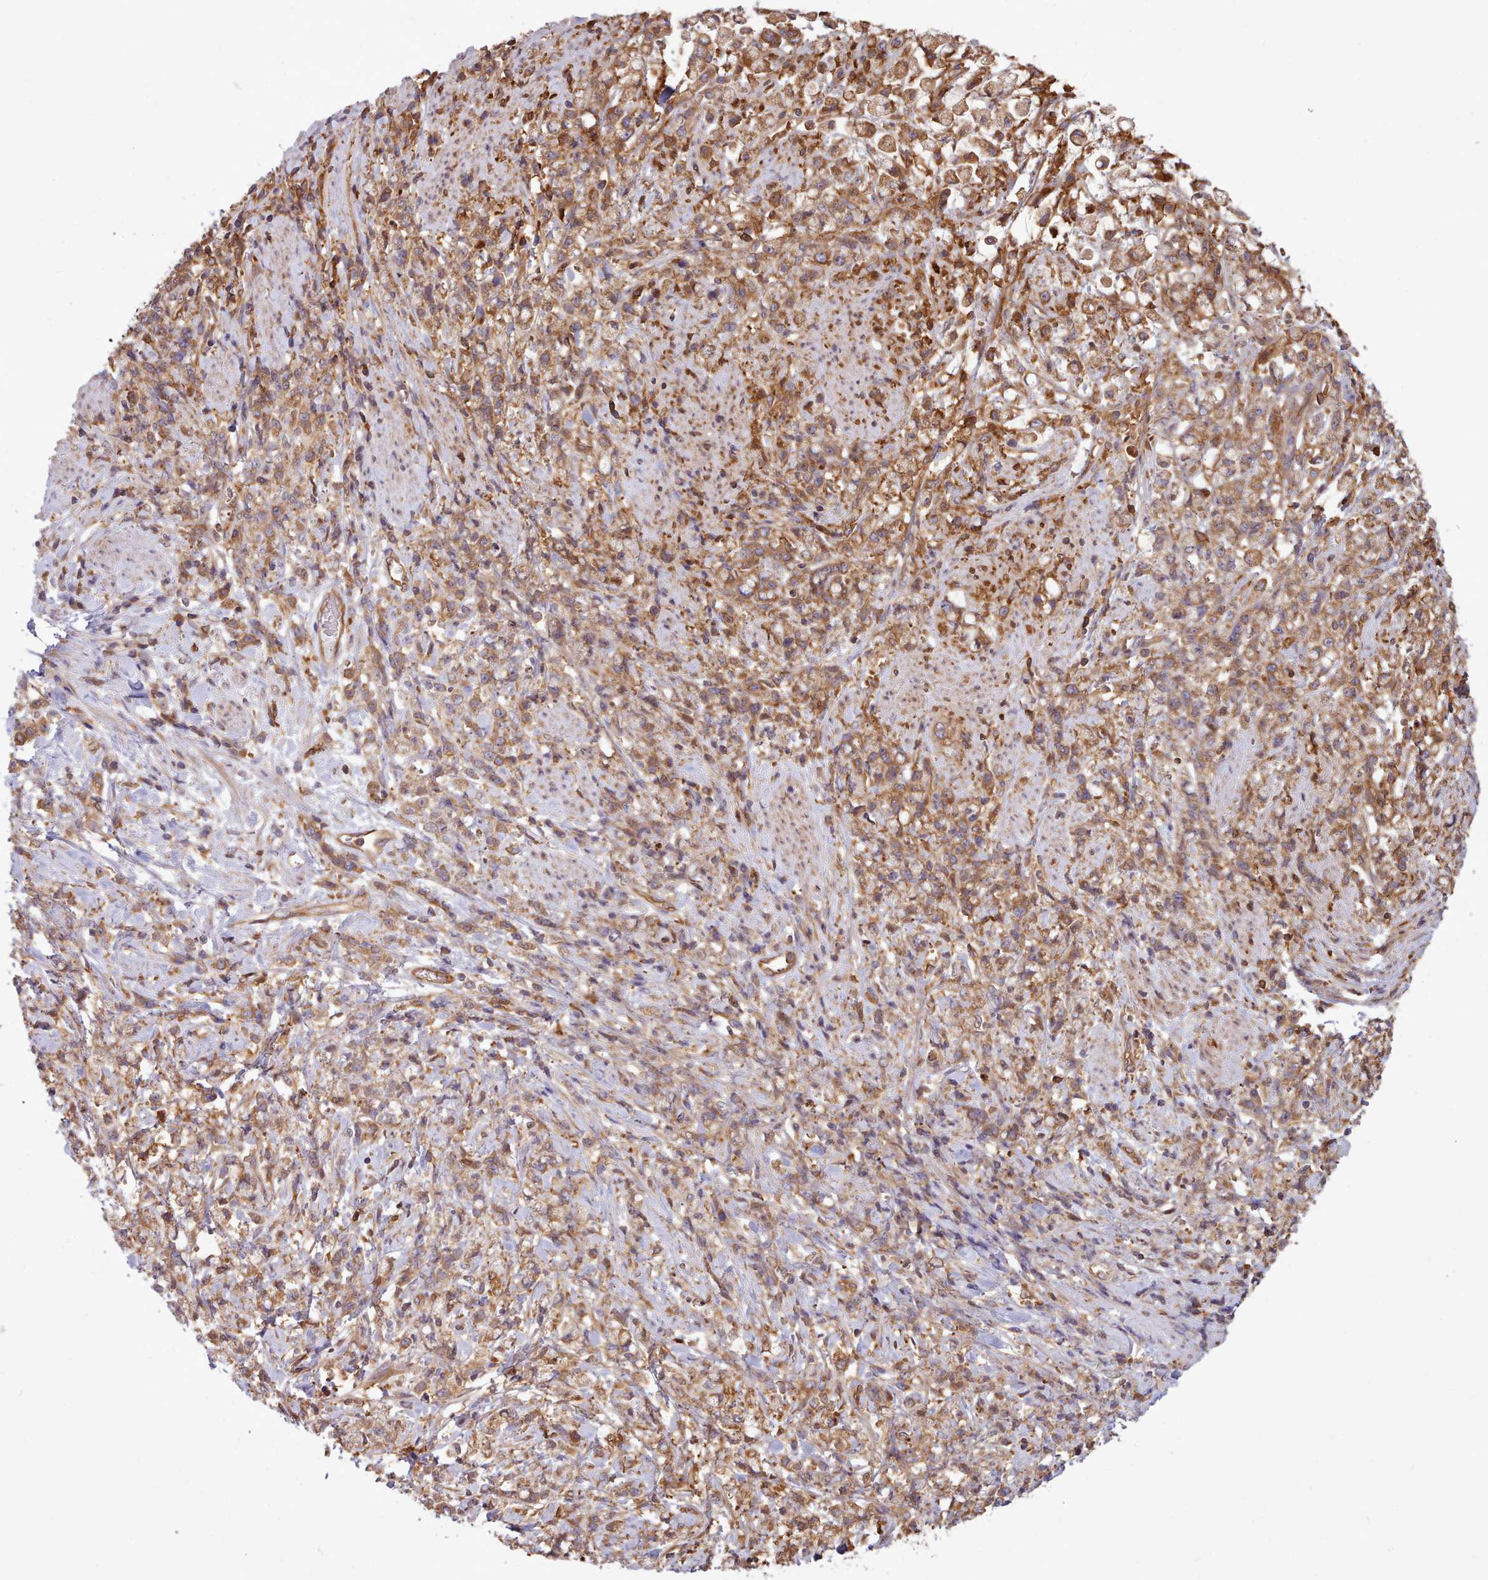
{"staining": {"intensity": "moderate", "quantity": ">75%", "location": "cytoplasmic/membranous"}, "tissue": "stomach cancer", "cell_type": "Tumor cells", "image_type": "cancer", "snomed": [{"axis": "morphology", "description": "Adenocarcinoma, NOS"}, {"axis": "topography", "description": "Stomach"}], "caption": "Protein expression analysis of human adenocarcinoma (stomach) reveals moderate cytoplasmic/membranous positivity in about >75% of tumor cells.", "gene": "SLC4A9", "patient": {"sex": "female", "age": 60}}